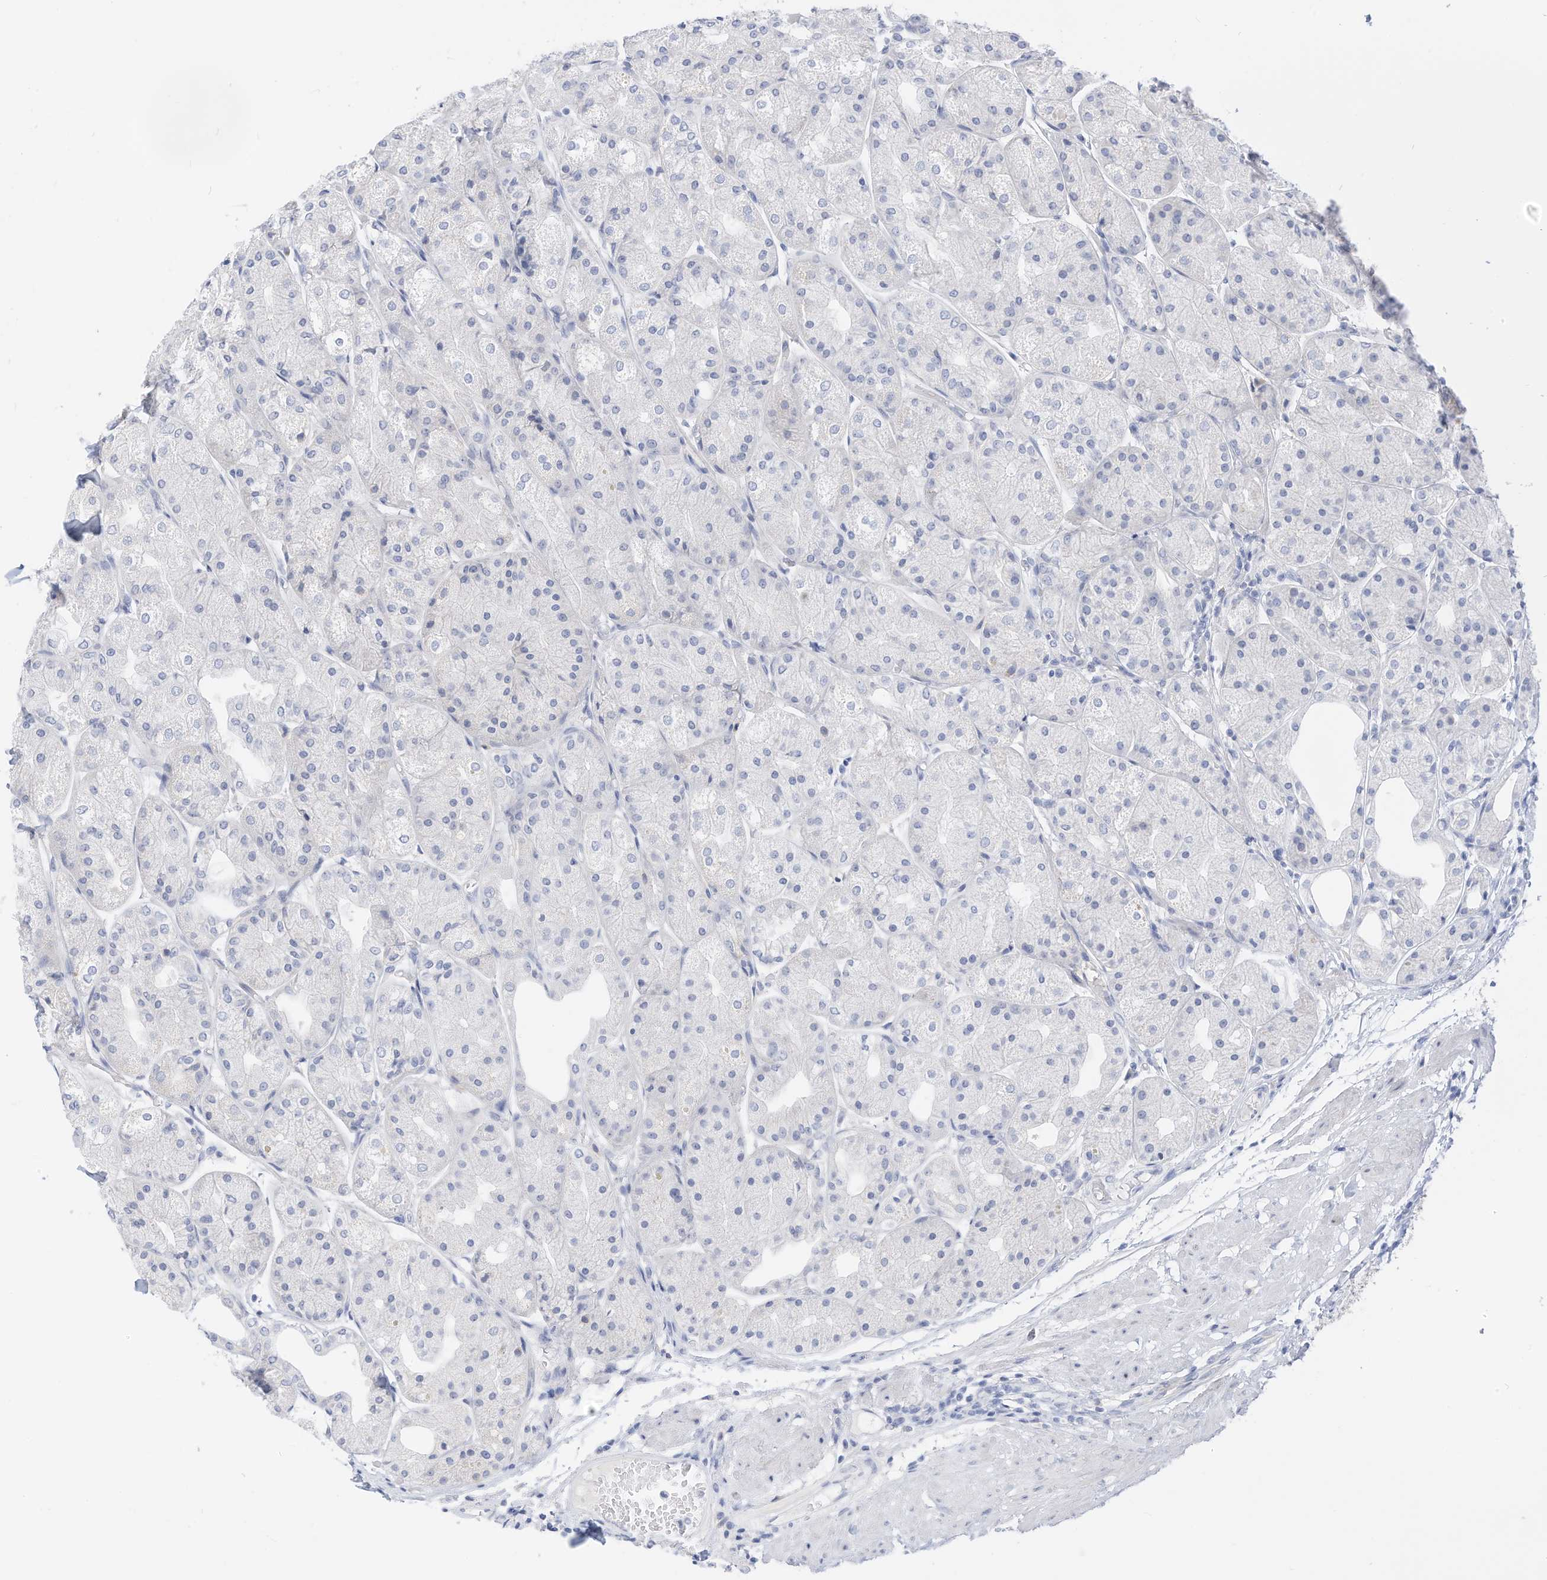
{"staining": {"intensity": "negative", "quantity": "none", "location": "none"}, "tissue": "stomach", "cell_type": "Glandular cells", "image_type": "normal", "snomed": [{"axis": "morphology", "description": "Normal tissue, NOS"}, {"axis": "topography", "description": "Stomach, upper"}], "caption": "IHC image of unremarkable stomach stained for a protein (brown), which demonstrates no positivity in glandular cells.", "gene": "SPOCD1", "patient": {"sex": "male", "age": 72}}